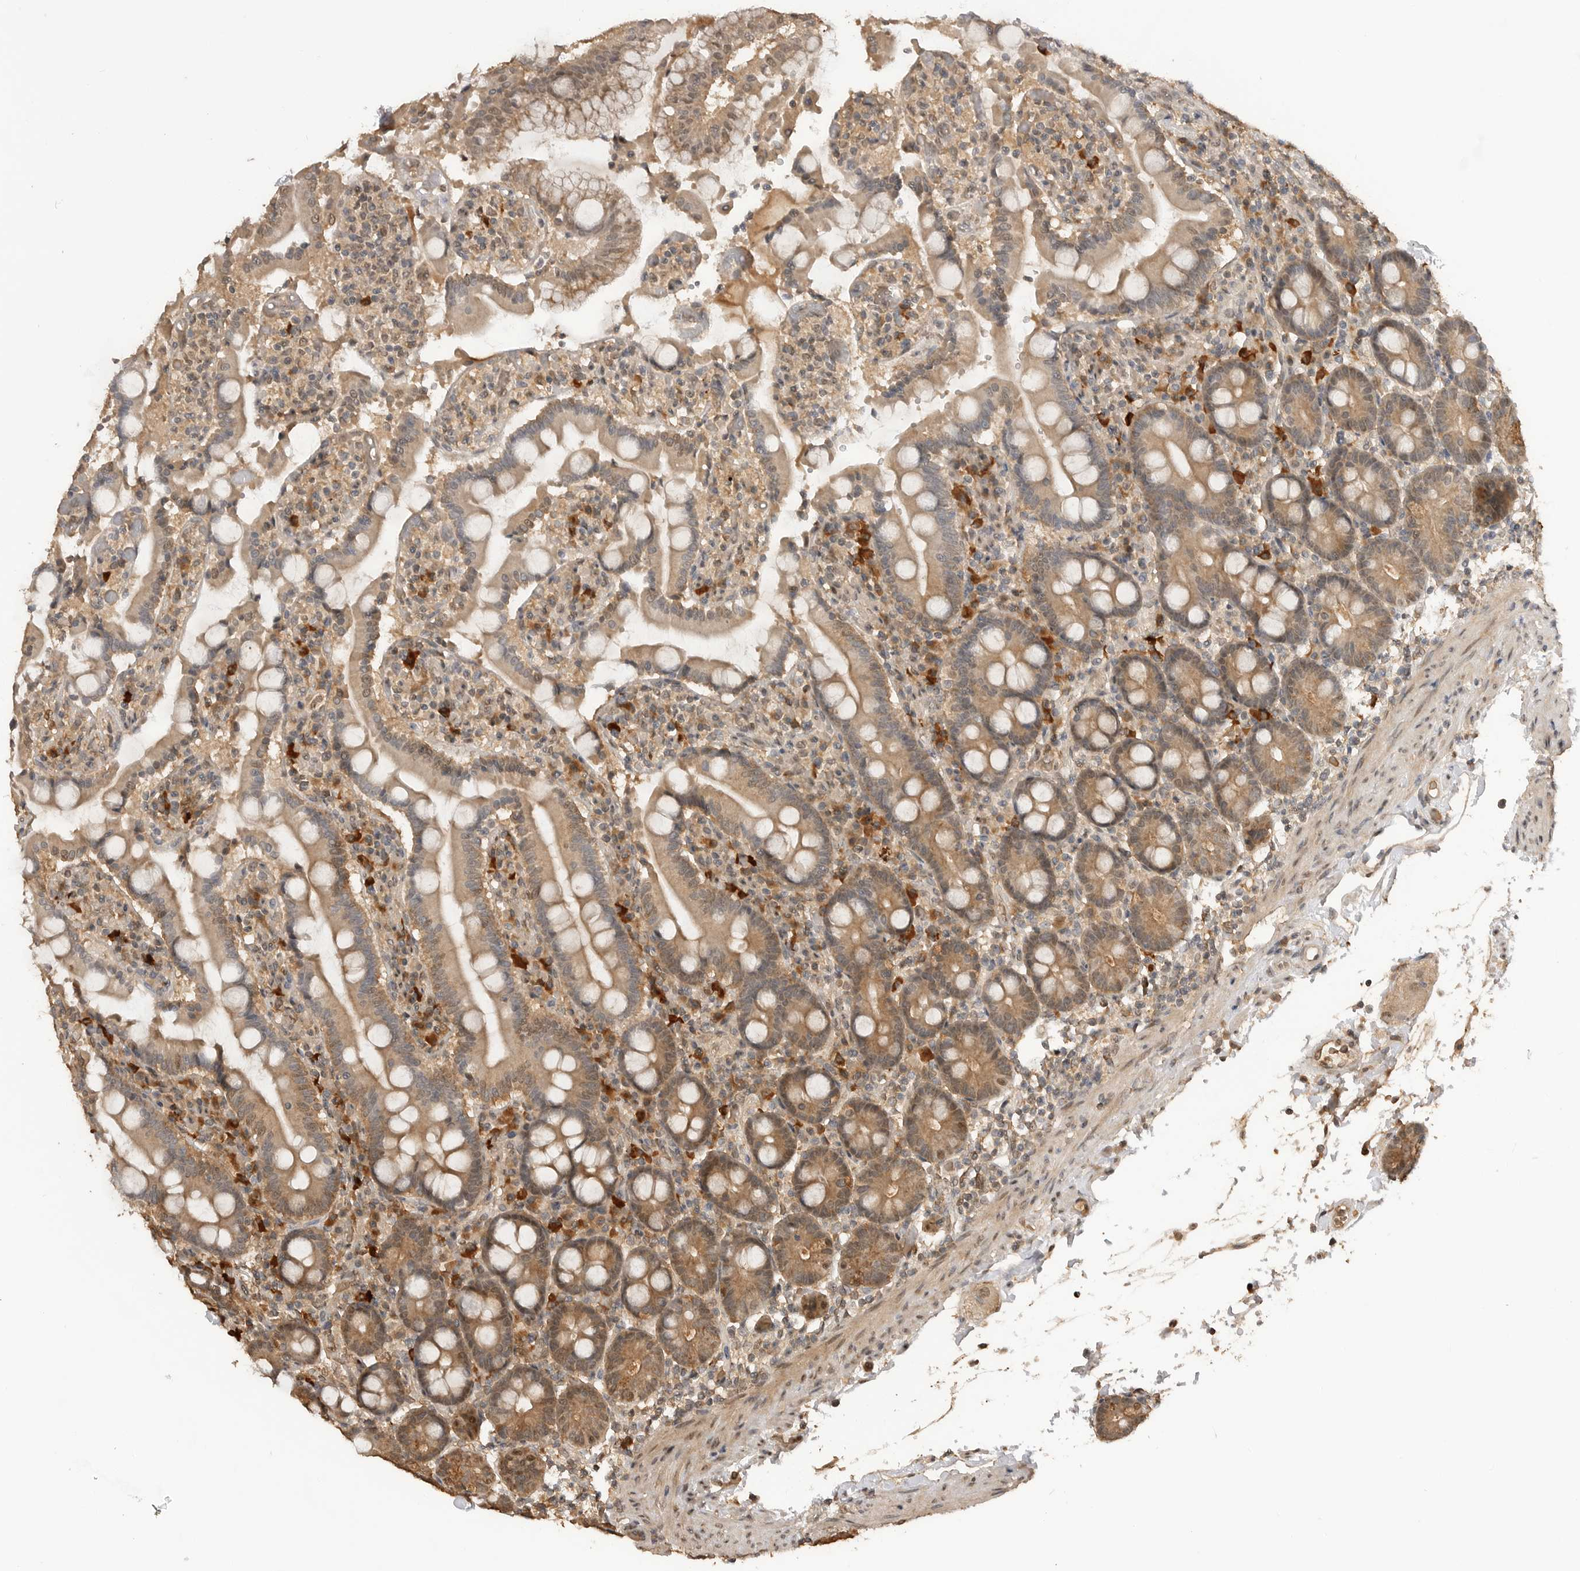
{"staining": {"intensity": "moderate", "quantity": ">75%", "location": "cytoplasmic/membranous"}, "tissue": "duodenum", "cell_type": "Glandular cells", "image_type": "normal", "snomed": [{"axis": "morphology", "description": "Normal tissue, NOS"}, {"axis": "topography", "description": "Small intestine, NOS"}], "caption": "Glandular cells exhibit medium levels of moderate cytoplasmic/membranous staining in approximately >75% of cells in normal human duodenum.", "gene": "ASPSCR1", "patient": {"sex": "female", "age": 71}}